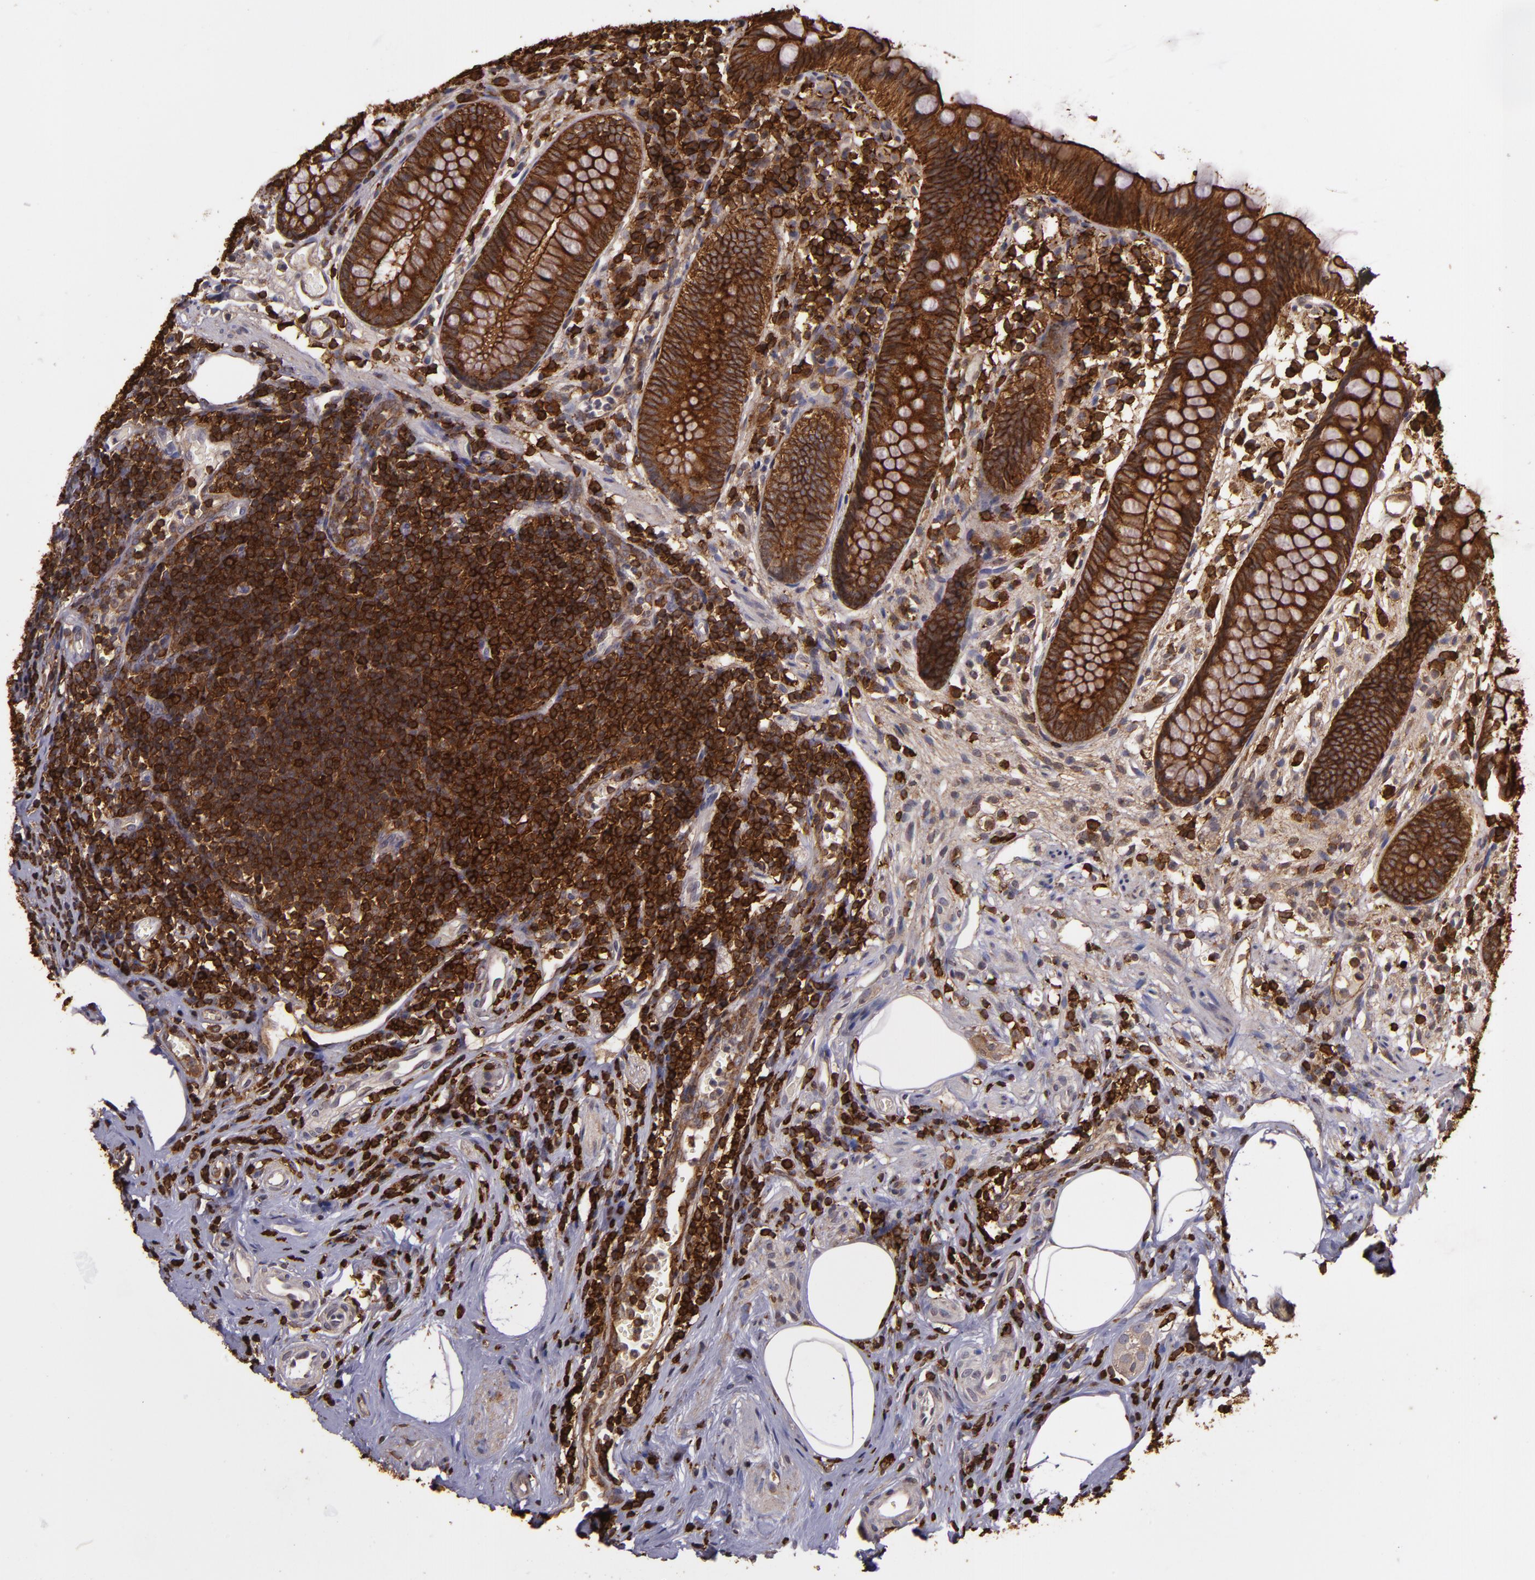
{"staining": {"intensity": "strong", "quantity": ">75%", "location": "cytoplasmic/membranous"}, "tissue": "appendix", "cell_type": "Glandular cells", "image_type": "normal", "snomed": [{"axis": "morphology", "description": "Normal tissue, NOS"}, {"axis": "topography", "description": "Appendix"}], "caption": "Immunohistochemistry photomicrograph of benign human appendix stained for a protein (brown), which exhibits high levels of strong cytoplasmic/membranous expression in approximately >75% of glandular cells.", "gene": "SLC9A3R1", "patient": {"sex": "male", "age": 38}}